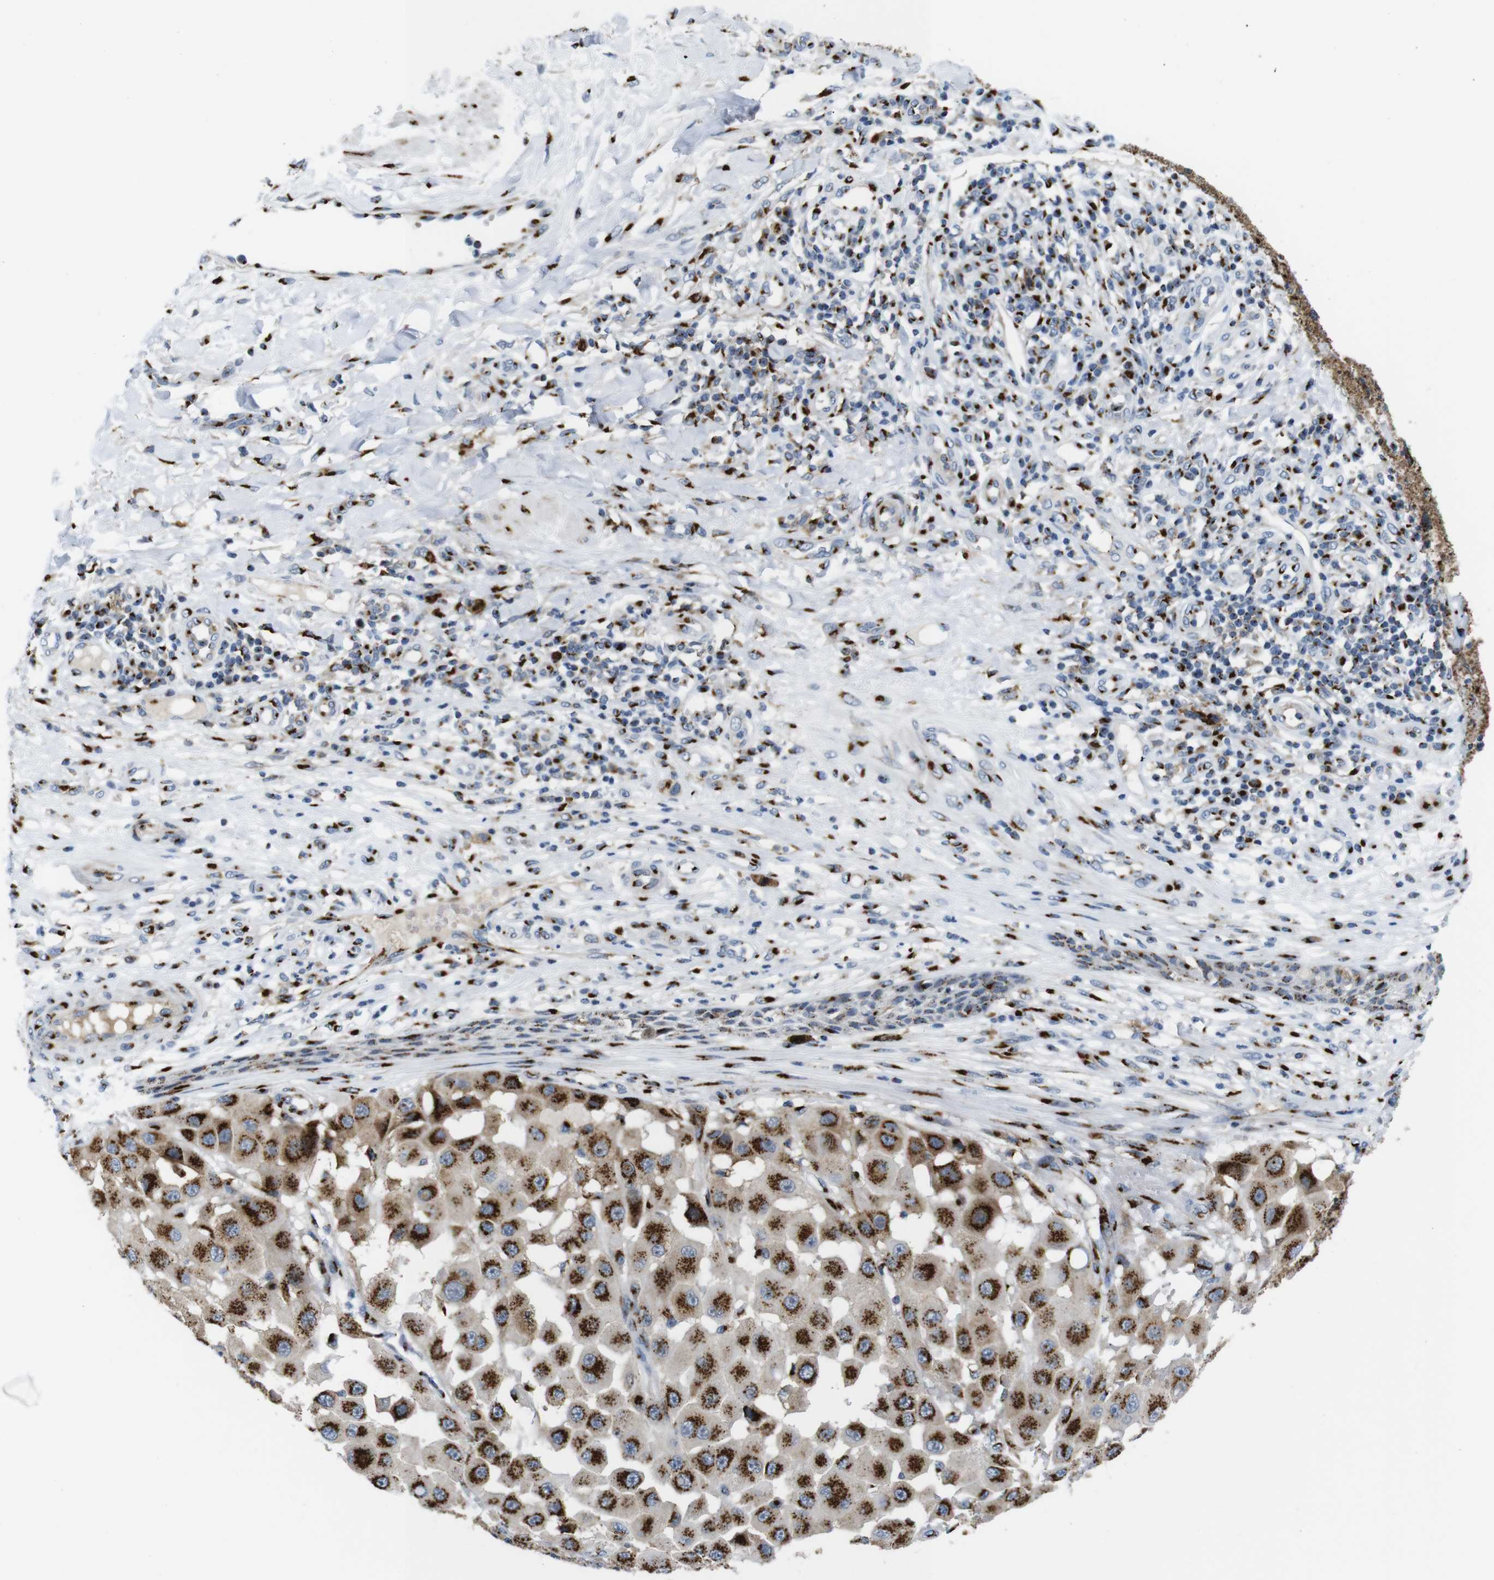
{"staining": {"intensity": "strong", "quantity": ">75%", "location": "cytoplasmic/membranous"}, "tissue": "melanoma", "cell_type": "Tumor cells", "image_type": "cancer", "snomed": [{"axis": "morphology", "description": "Malignant melanoma, NOS"}, {"axis": "topography", "description": "Skin"}], "caption": "Immunohistochemical staining of human malignant melanoma reveals high levels of strong cytoplasmic/membranous positivity in about >75% of tumor cells. (DAB (3,3'-diaminobenzidine) = brown stain, brightfield microscopy at high magnification).", "gene": "TGOLN2", "patient": {"sex": "female", "age": 81}}